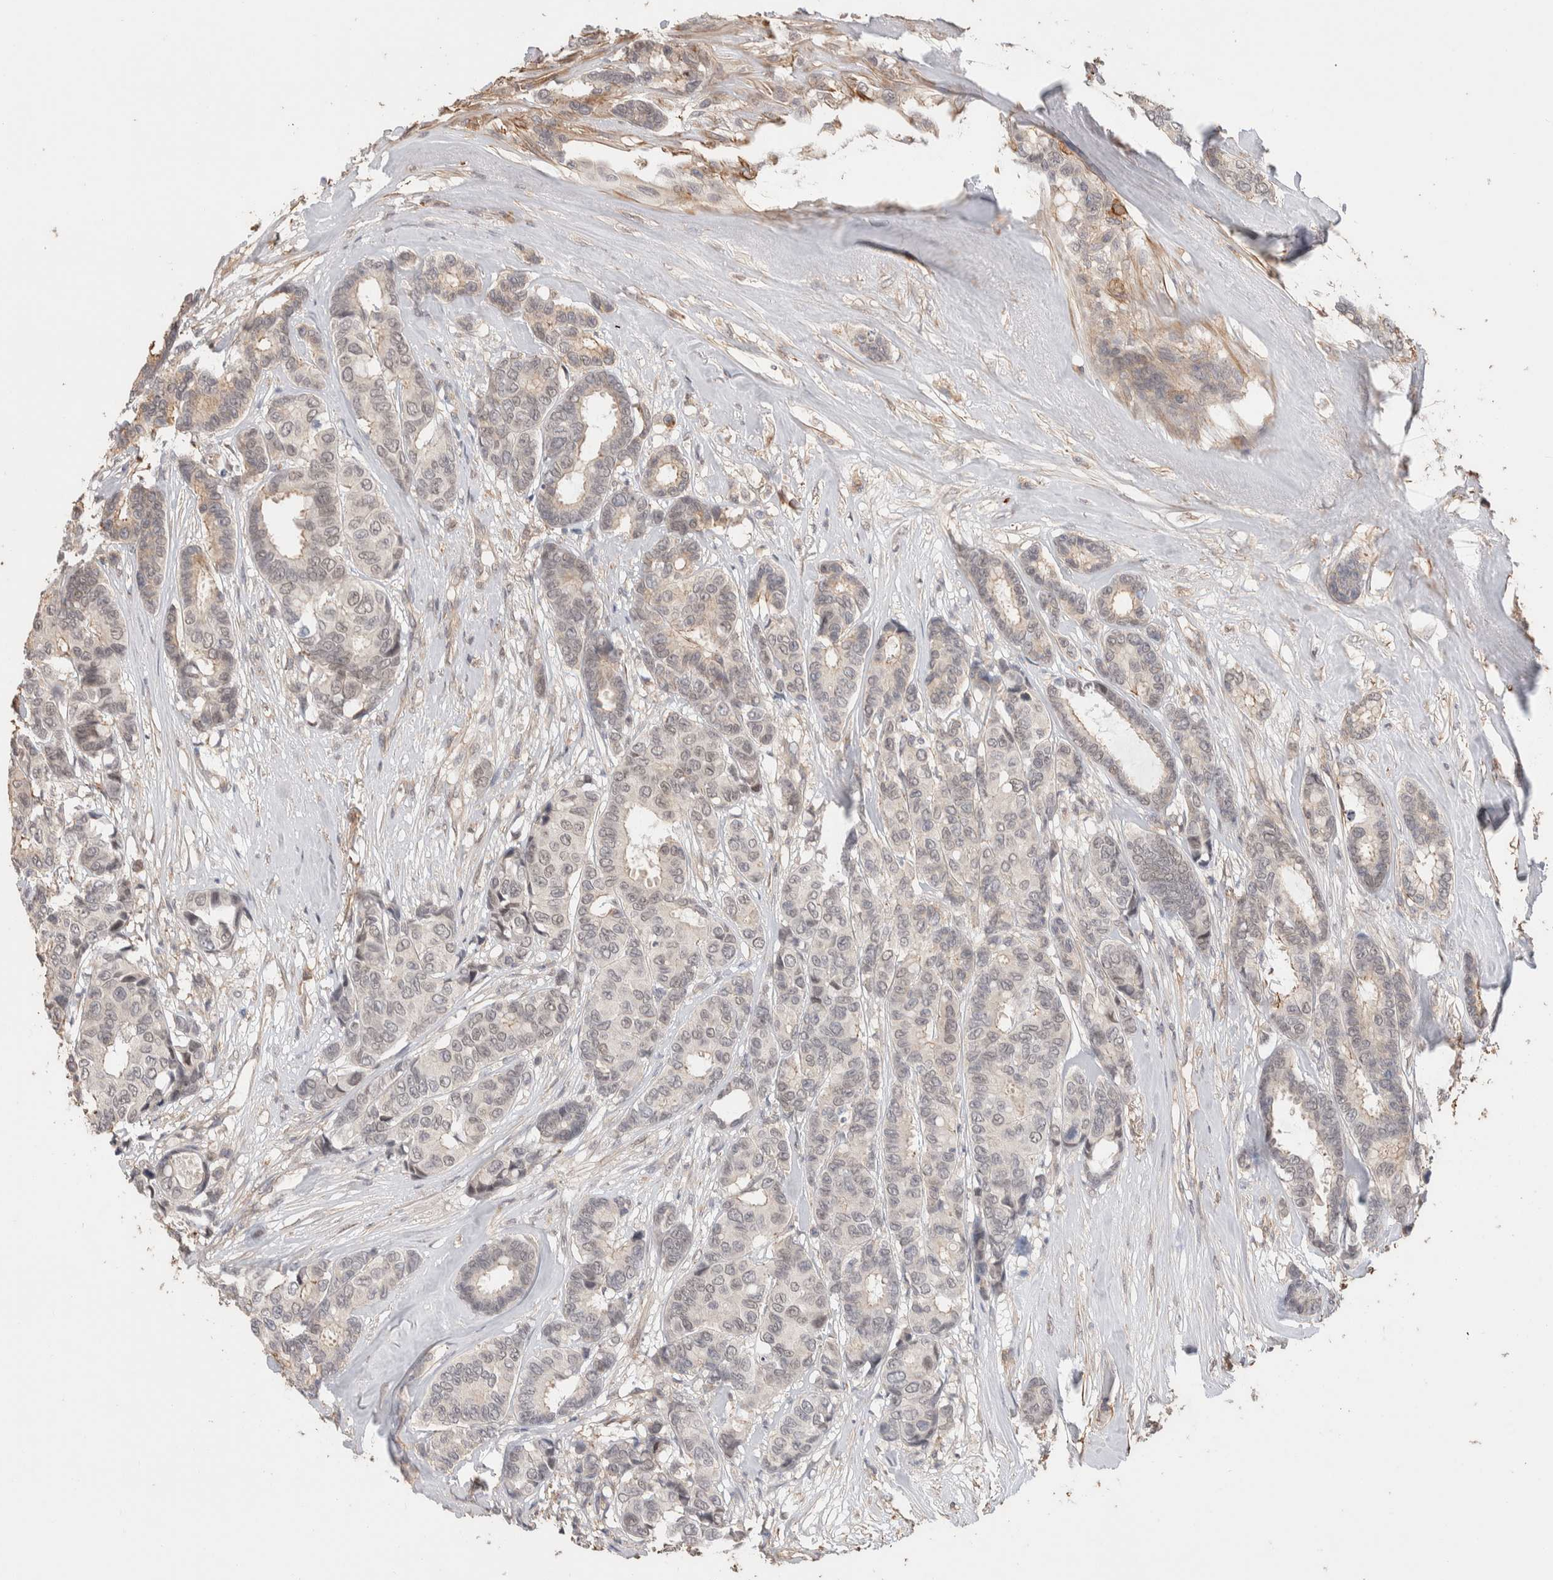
{"staining": {"intensity": "negative", "quantity": "none", "location": "none"}, "tissue": "breast cancer", "cell_type": "Tumor cells", "image_type": "cancer", "snomed": [{"axis": "morphology", "description": "Duct carcinoma"}, {"axis": "topography", "description": "Breast"}], "caption": "Human infiltrating ductal carcinoma (breast) stained for a protein using immunohistochemistry shows no staining in tumor cells.", "gene": "ZNF704", "patient": {"sex": "female", "age": 87}}